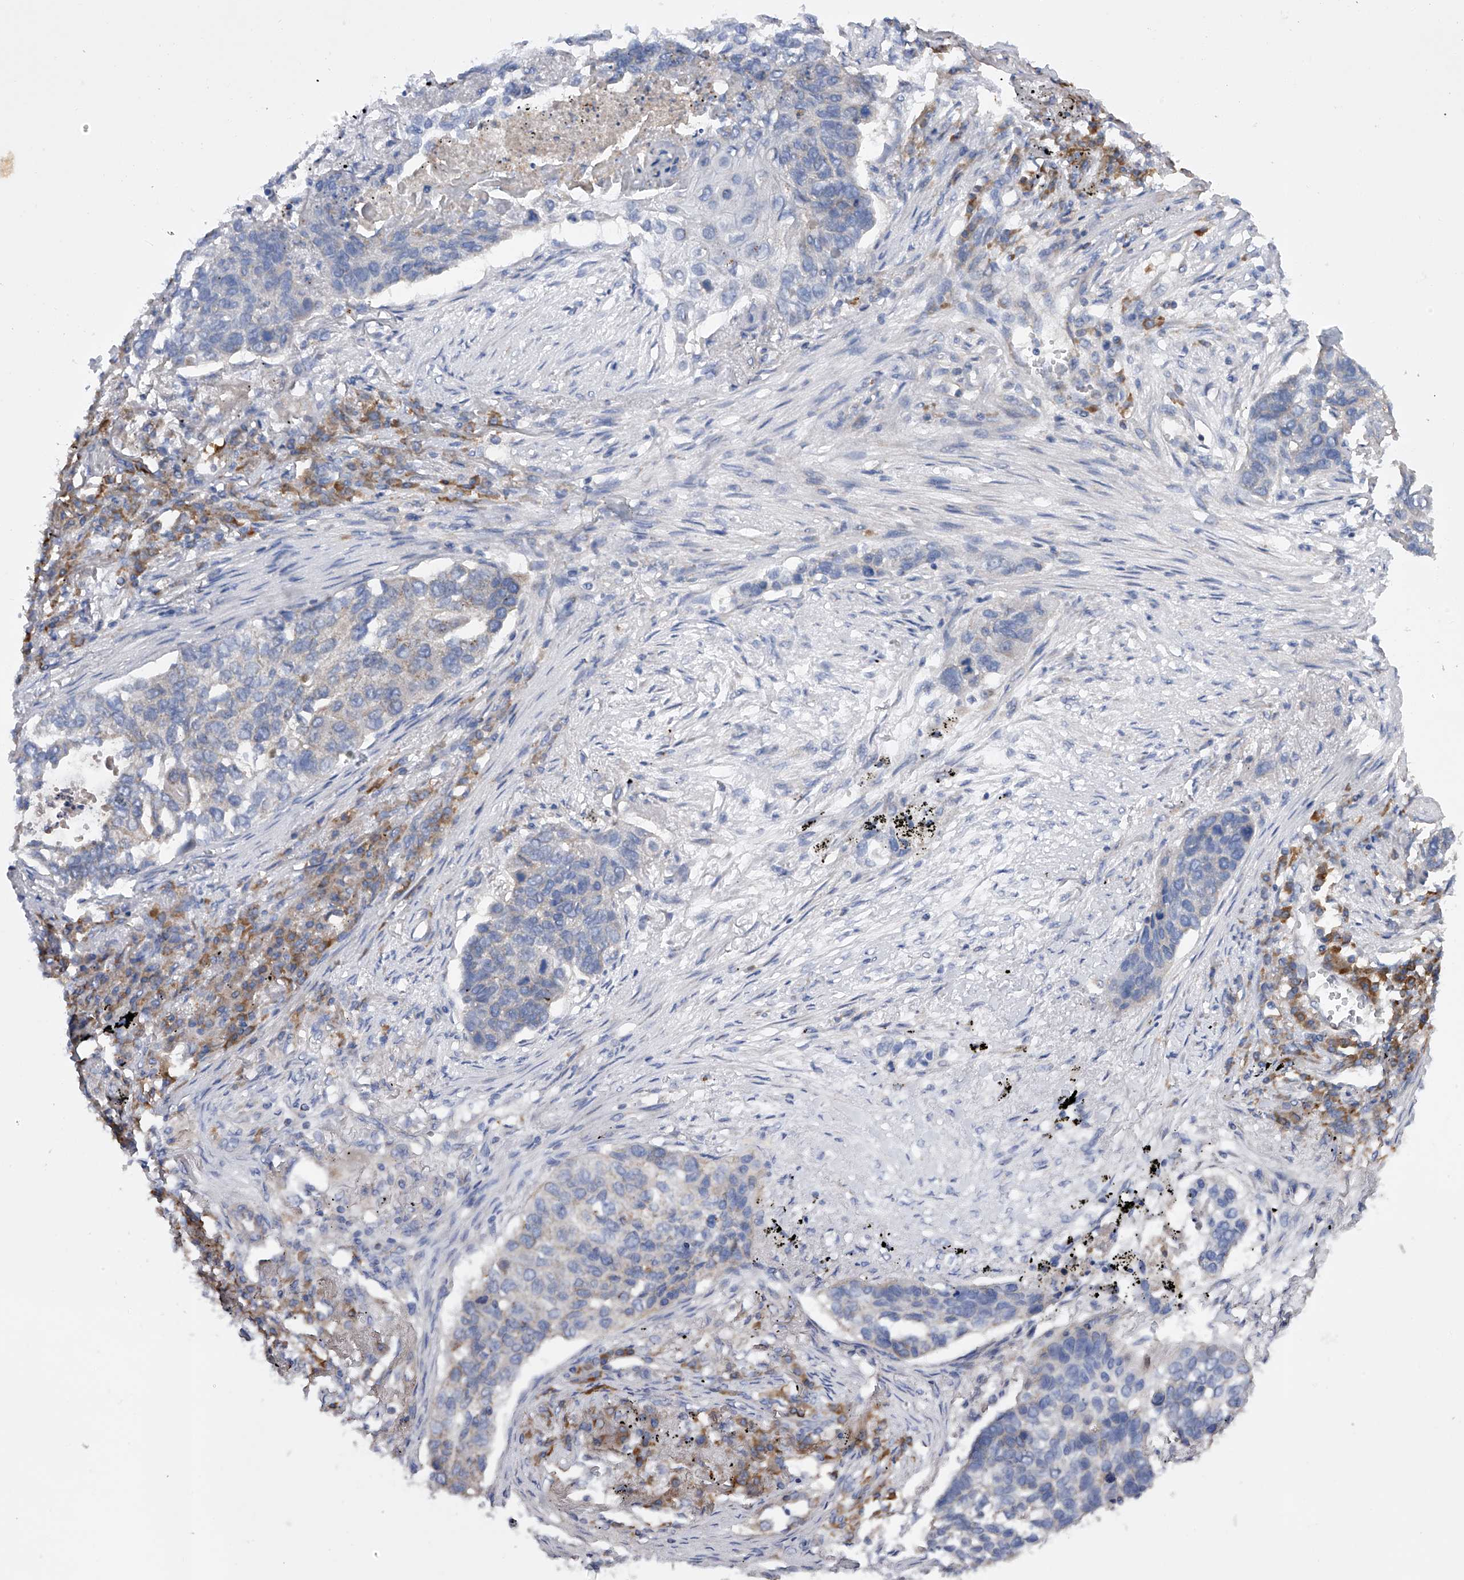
{"staining": {"intensity": "negative", "quantity": "none", "location": "none"}, "tissue": "lung cancer", "cell_type": "Tumor cells", "image_type": "cancer", "snomed": [{"axis": "morphology", "description": "Squamous cell carcinoma, NOS"}, {"axis": "topography", "description": "Lung"}], "caption": "Tumor cells show no significant staining in squamous cell carcinoma (lung).", "gene": "MLYCD", "patient": {"sex": "female", "age": 63}}